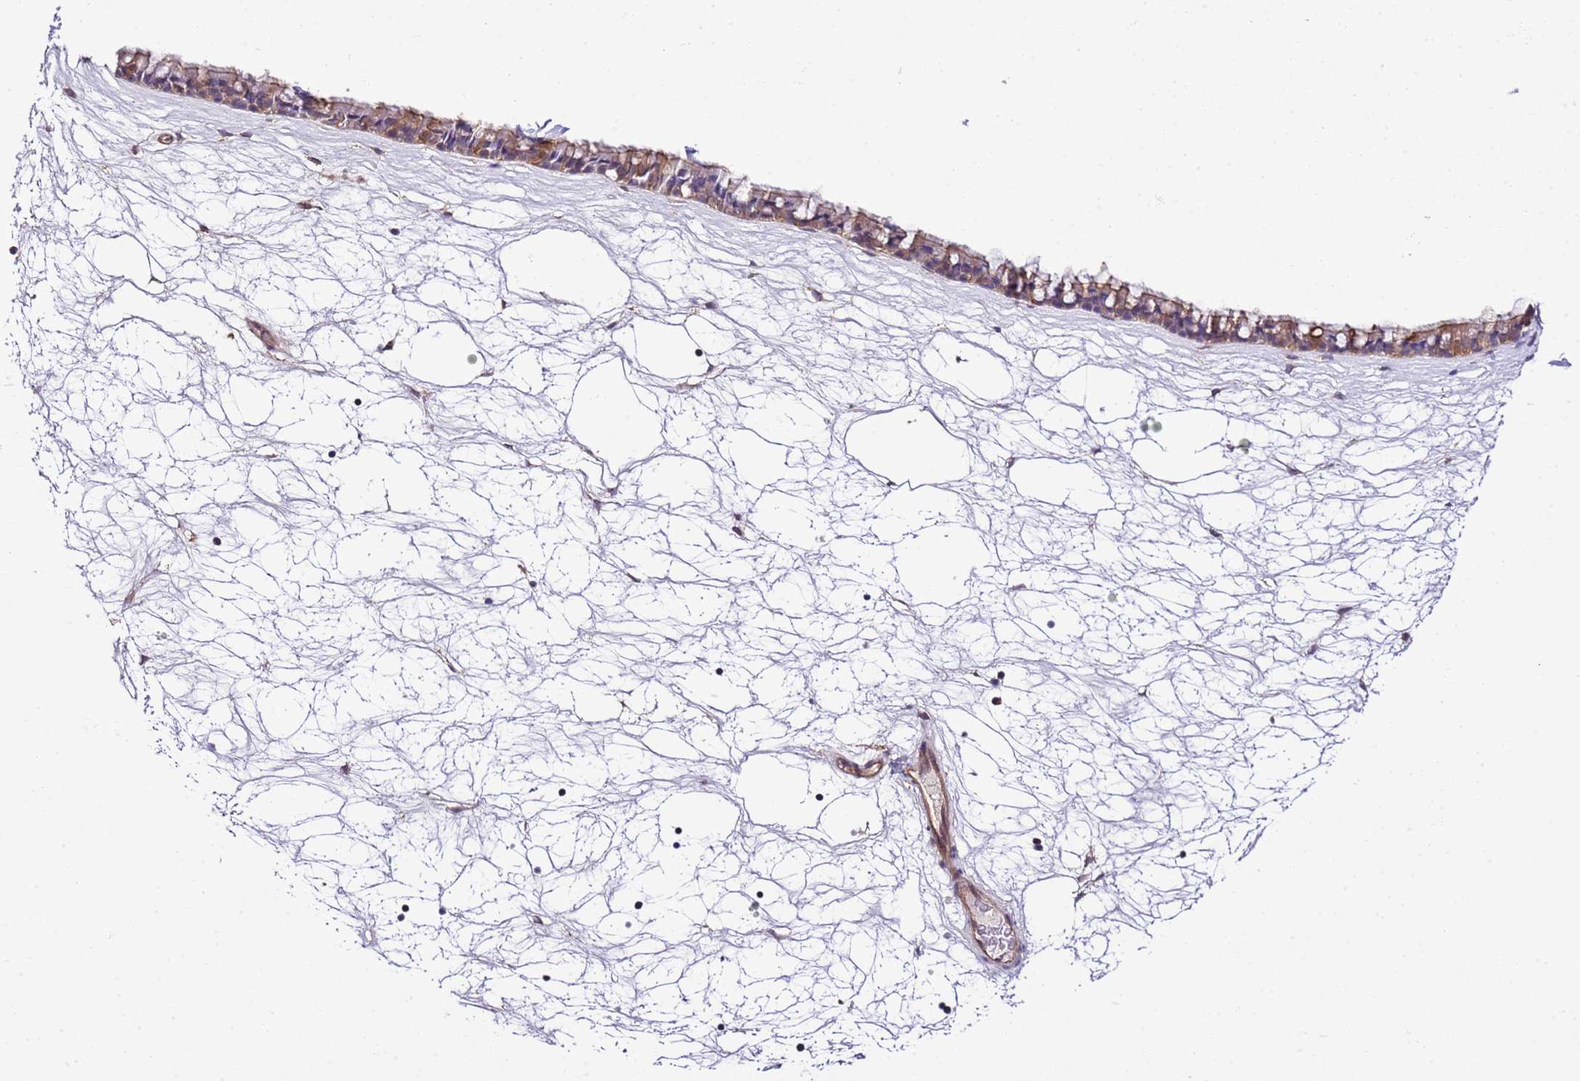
{"staining": {"intensity": "moderate", "quantity": ">75%", "location": "cytoplasmic/membranous"}, "tissue": "nasopharynx", "cell_type": "Respiratory epithelial cells", "image_type": "normal", "snomed": [{"axis": "morphology", "description": "Normal tissue, NOS"}, {"axis": "topography", "description": "Nasopharynx"}], "caption": "Nasopharynx stained for a protein (brown) reveals moderate cytoplasmic/membranous positive staining in about >75% of respiratory epithelial cells.", "gene": "DONSON", "patient": {"sex": "male", "age": 64}}